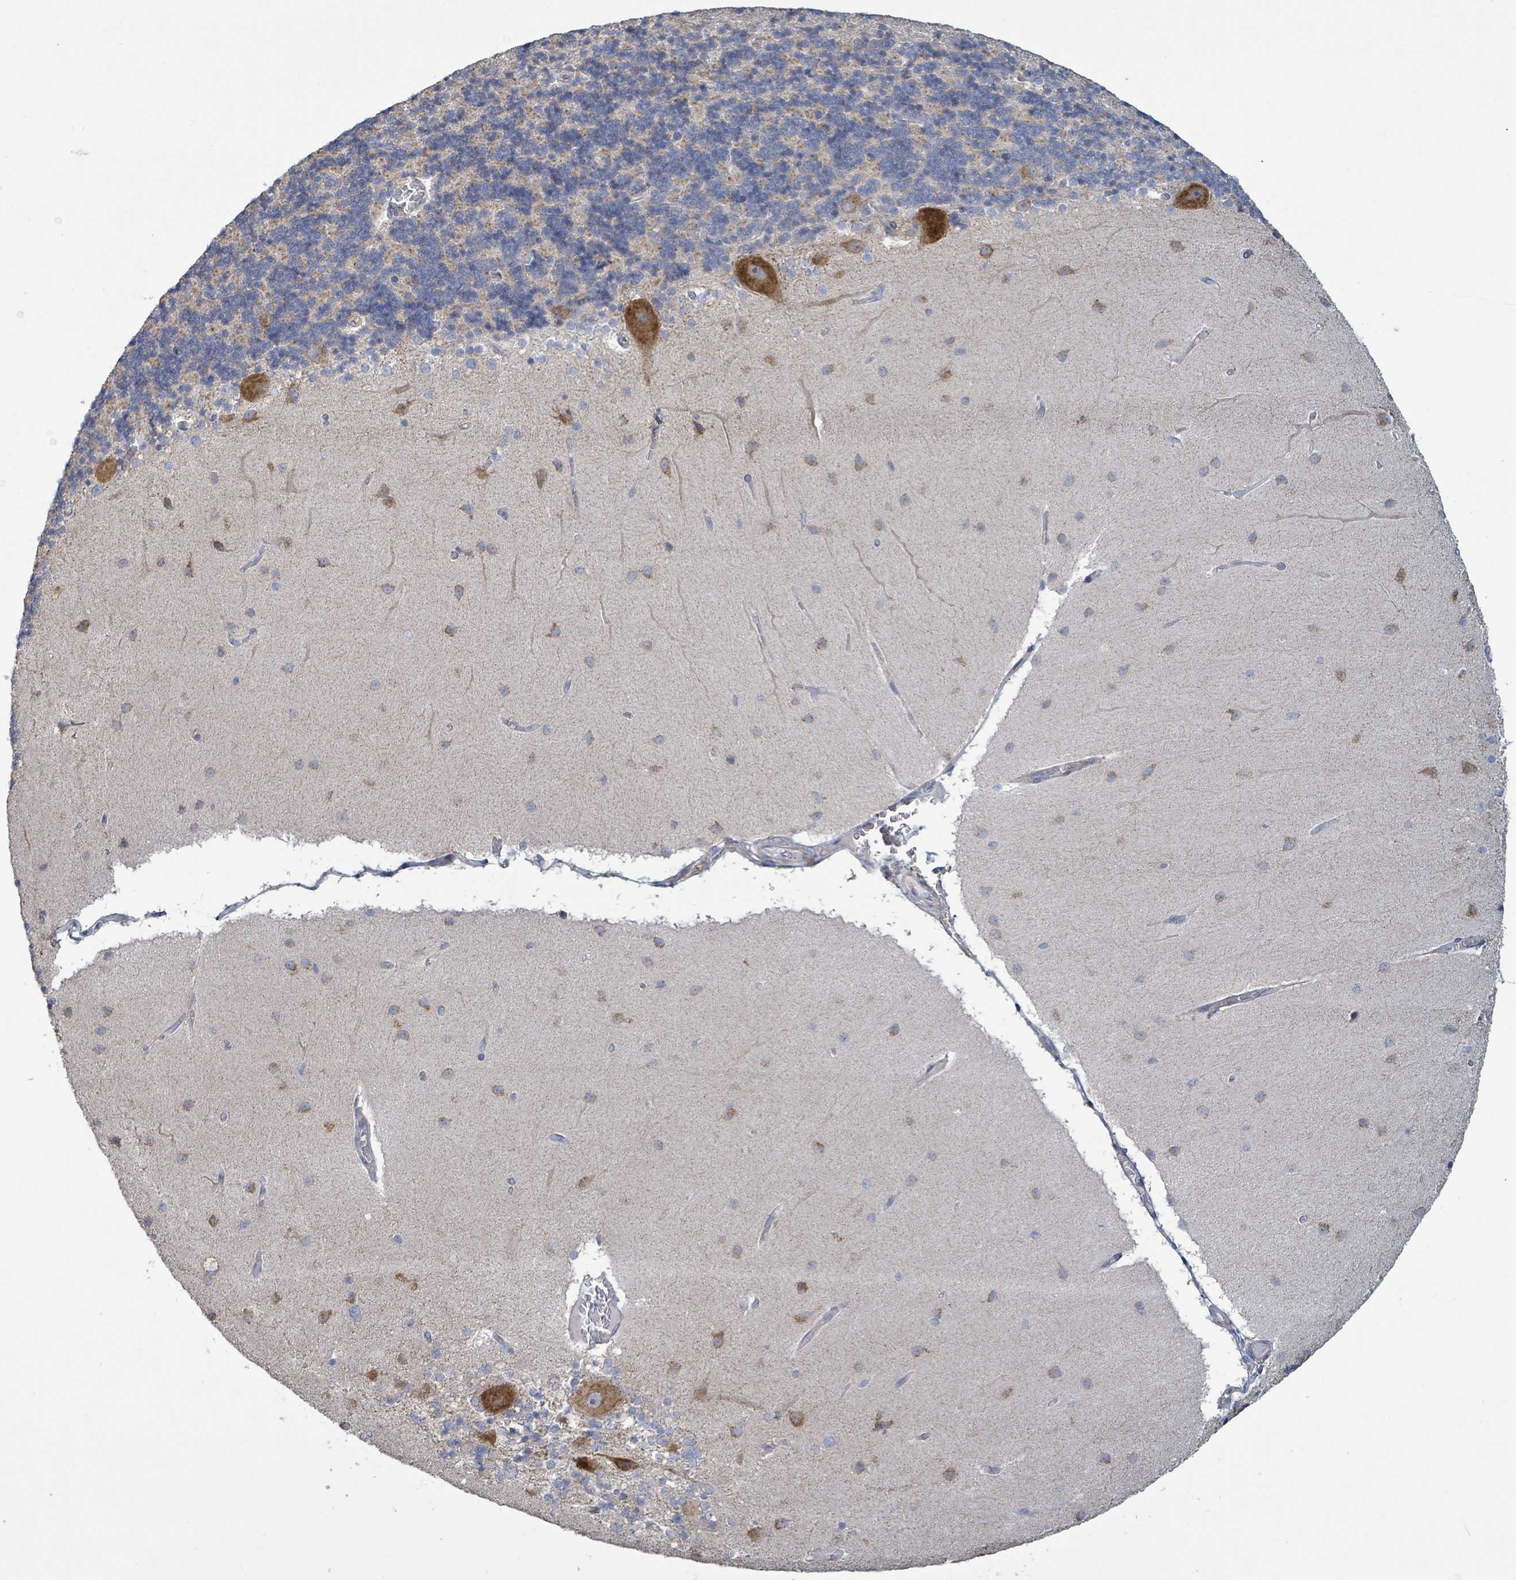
{"staining": {"intensity": "moderate", "quantity": "<25%", "location": "cytoplasmic/membranous"}, "tissue": "cerebellum", "cell_type": "Cells in granular layer", "image_type": "normal", "snomed": [{"axis": "morphology", "description": "Normal tissue, NOS"}, {"axis": "topography", "description": "Cerebellum"}], "caption": "High-magnification brightfield microscopy of benign cerebellum stained with DAB (3,3'-diaminobenzidine) (brown) and counterstained with hematoxylin (blue). cells in granular layer exhibit moderate cytoplasmic/membranous staining is appreciated in approximately<25% of cells.", "gene": "RPL32", "patient": {"sex": "female", "age": 54}}